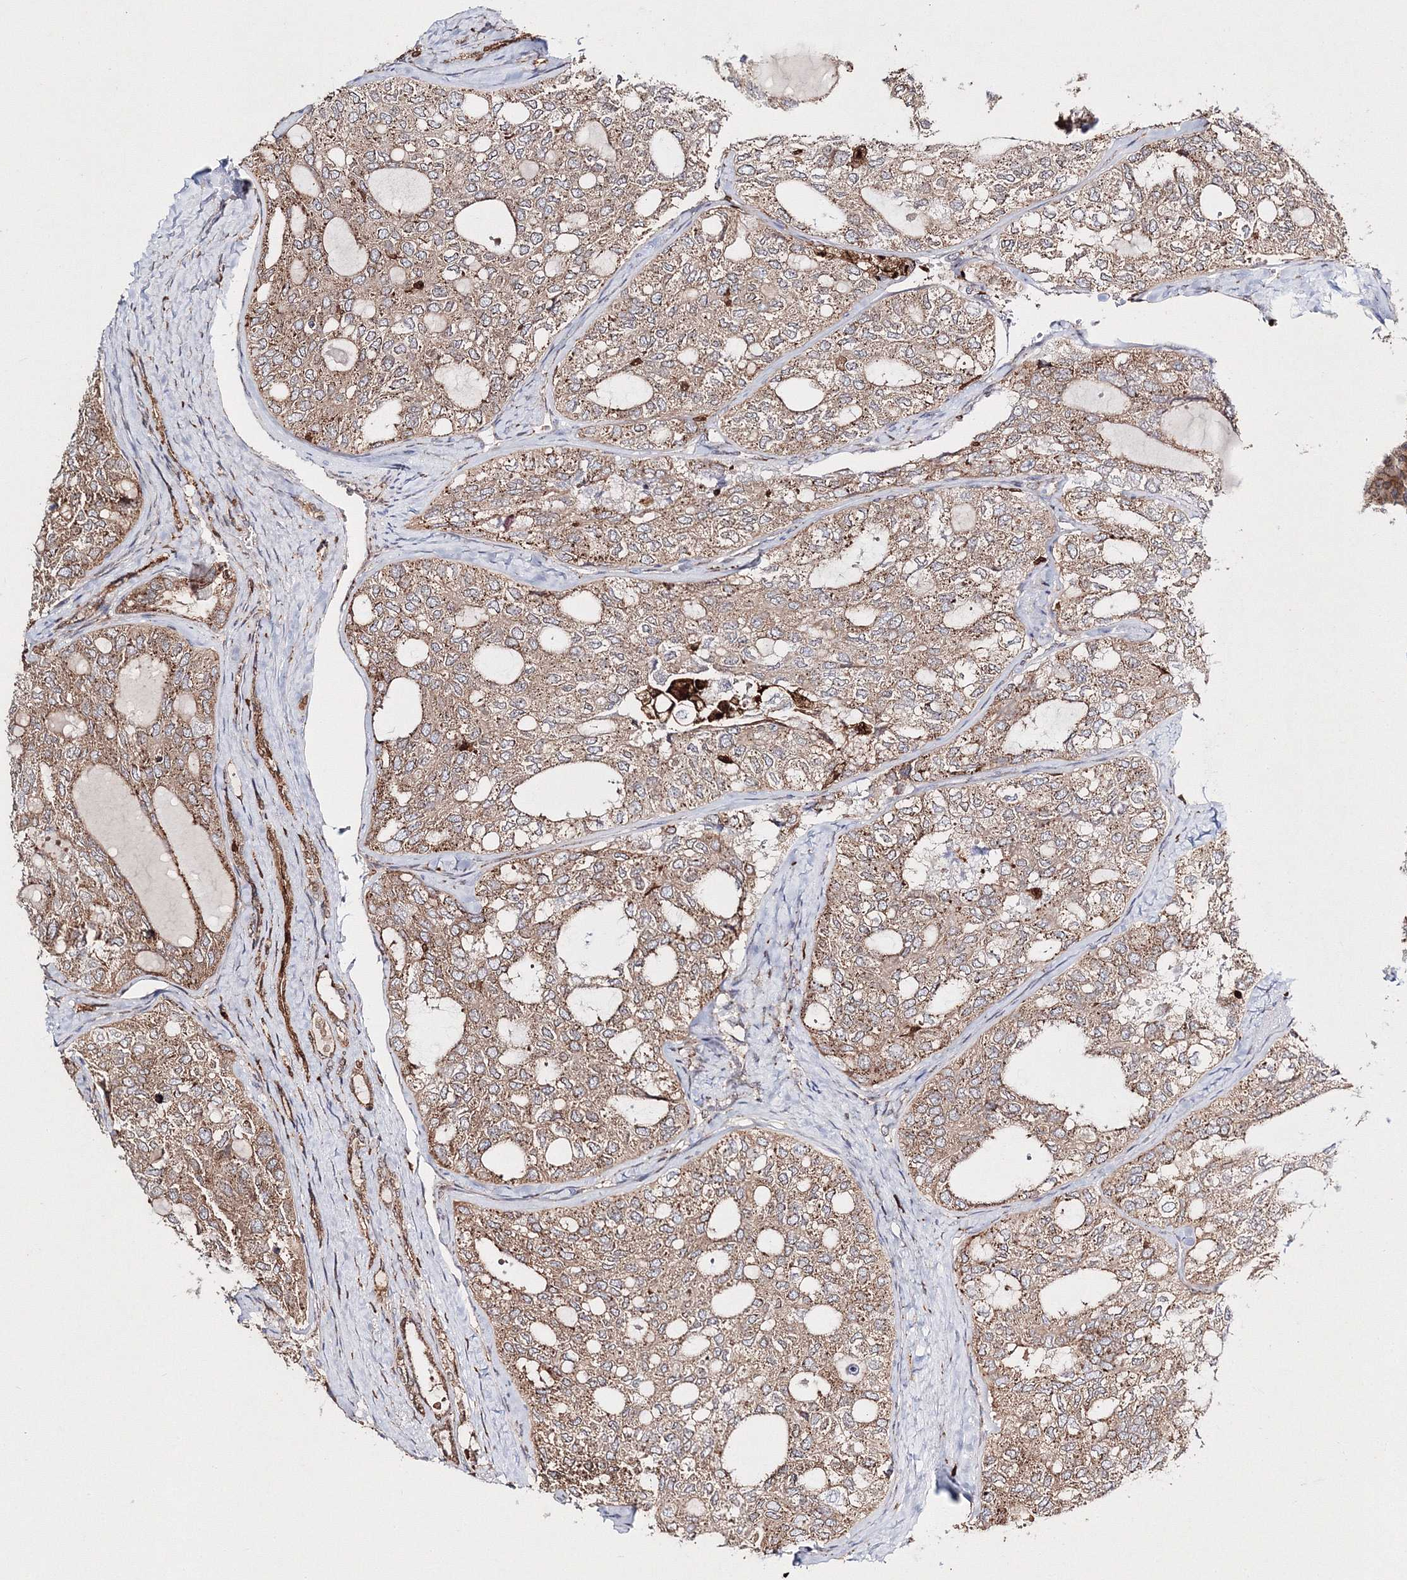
{"staining": {"intensity": "weak", "quantity": ">75%", "location": "cytoplasmic/membranous"}, "tissue": "thyroid cancer", "cell_type": "Tumor cells", "image_type": "cancer", "snomed": [{"axis": "morphology", "description": "Follicular adenoma carcinoma, NOS"}, {"axis": "topography", "description": "Thyroid gland"}], "caption": "The histopathology image reveals a brown stain indicating the presence of a protein in the cytoplasmic/membranous of tumor cells in thyroid follicular adenoma carcinoma. Nuclei are stained in blue.", "gene": "ARCN1", "patient": {"sex": "male", "age": 75}}